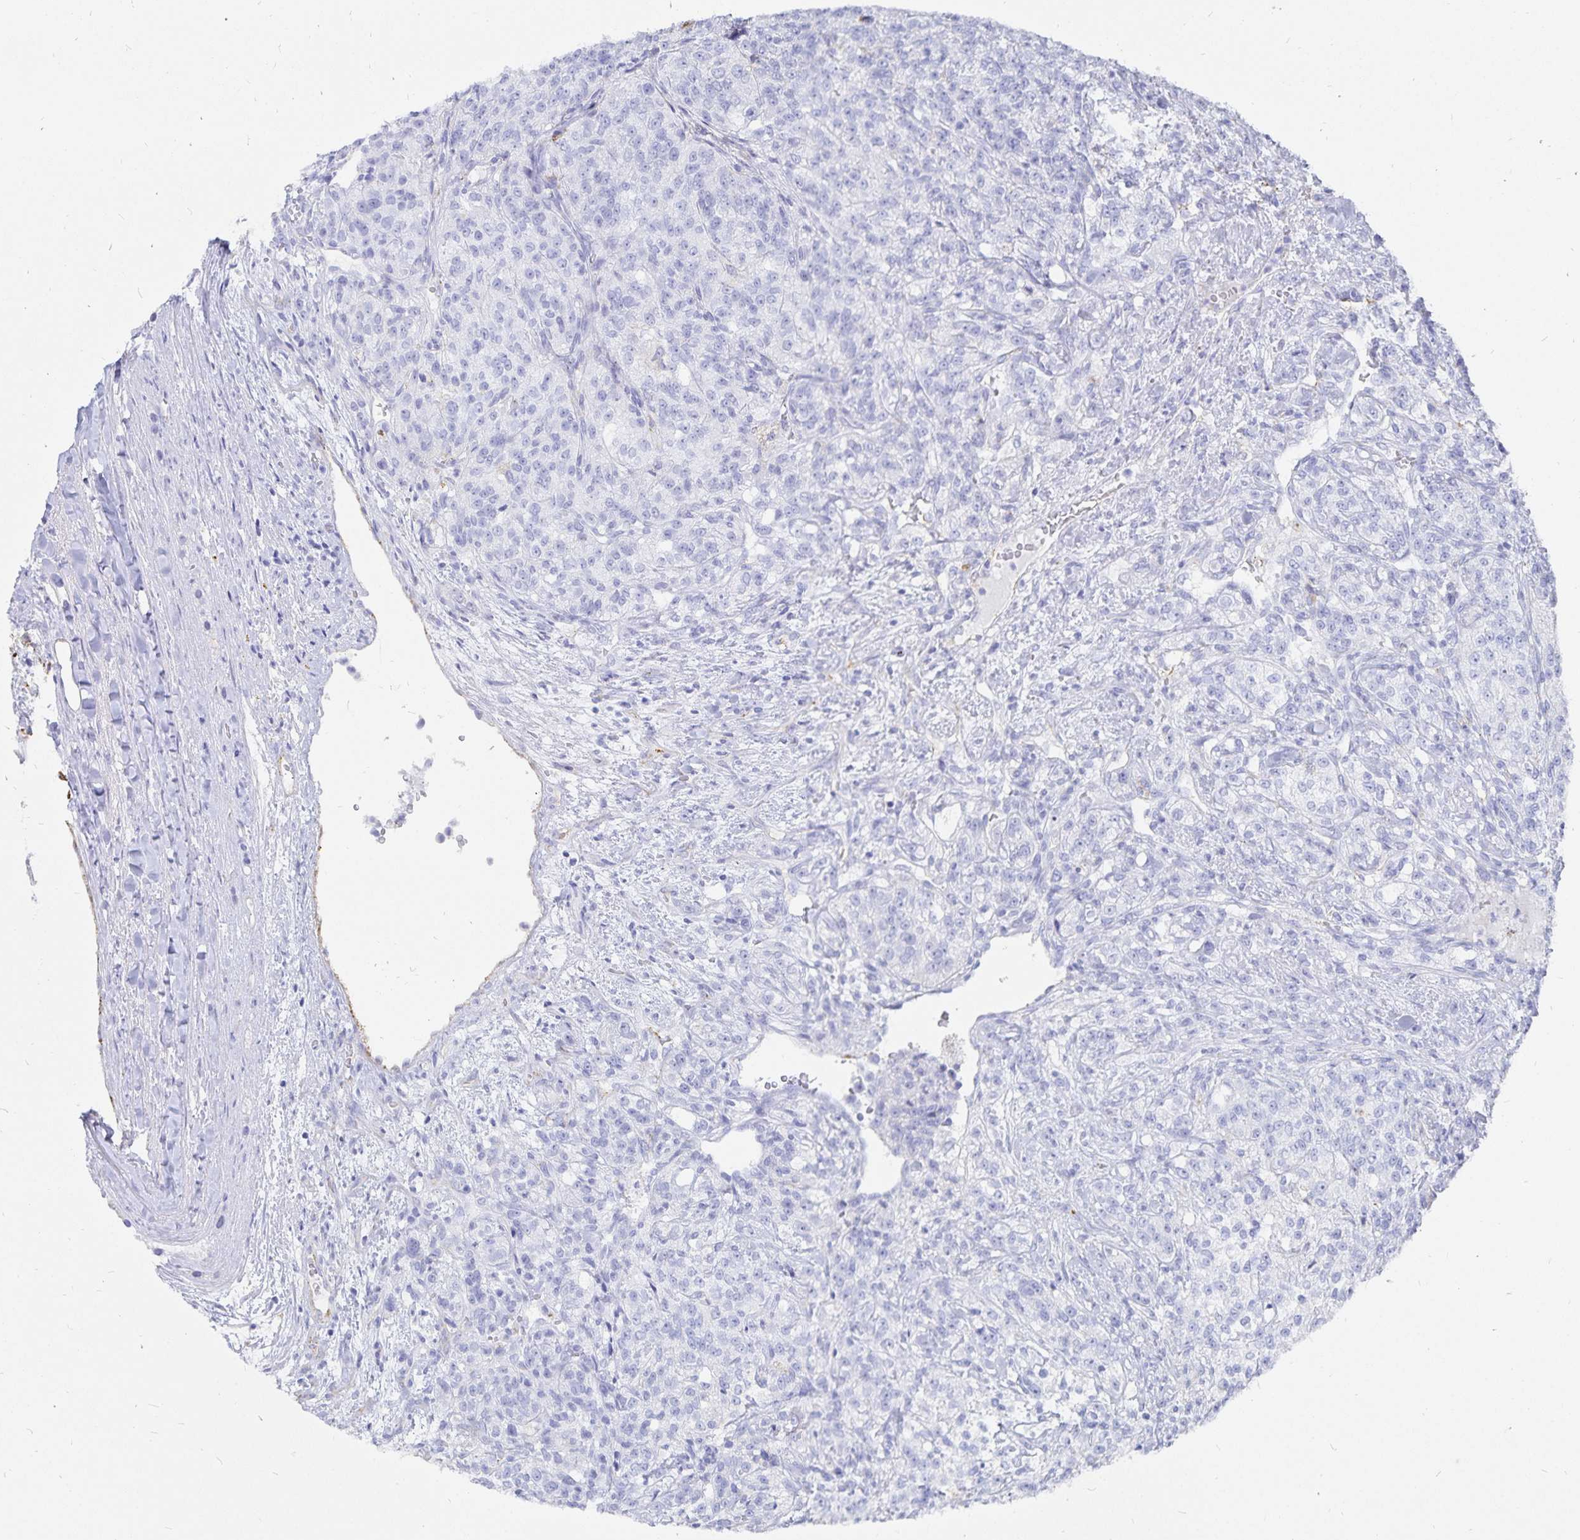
{"staining": {"intensity": "negative", "quantity": "none", "location": "none"}, "tissue": "renal cancer", "cell_type": "Tumor cells", "image_type": "cancer", "snomed": [{"axis": "morphology", "description": "Adenocarcinoma, NOS"}, {"axis": "topography", "description": "Kidney"}], "caption": "The micrograph exhibits no significant positivity in tumor cells of adenocarcinoma (renal).", "gene": "INSL5", "patient": {"sex": "female", "age": 63}}